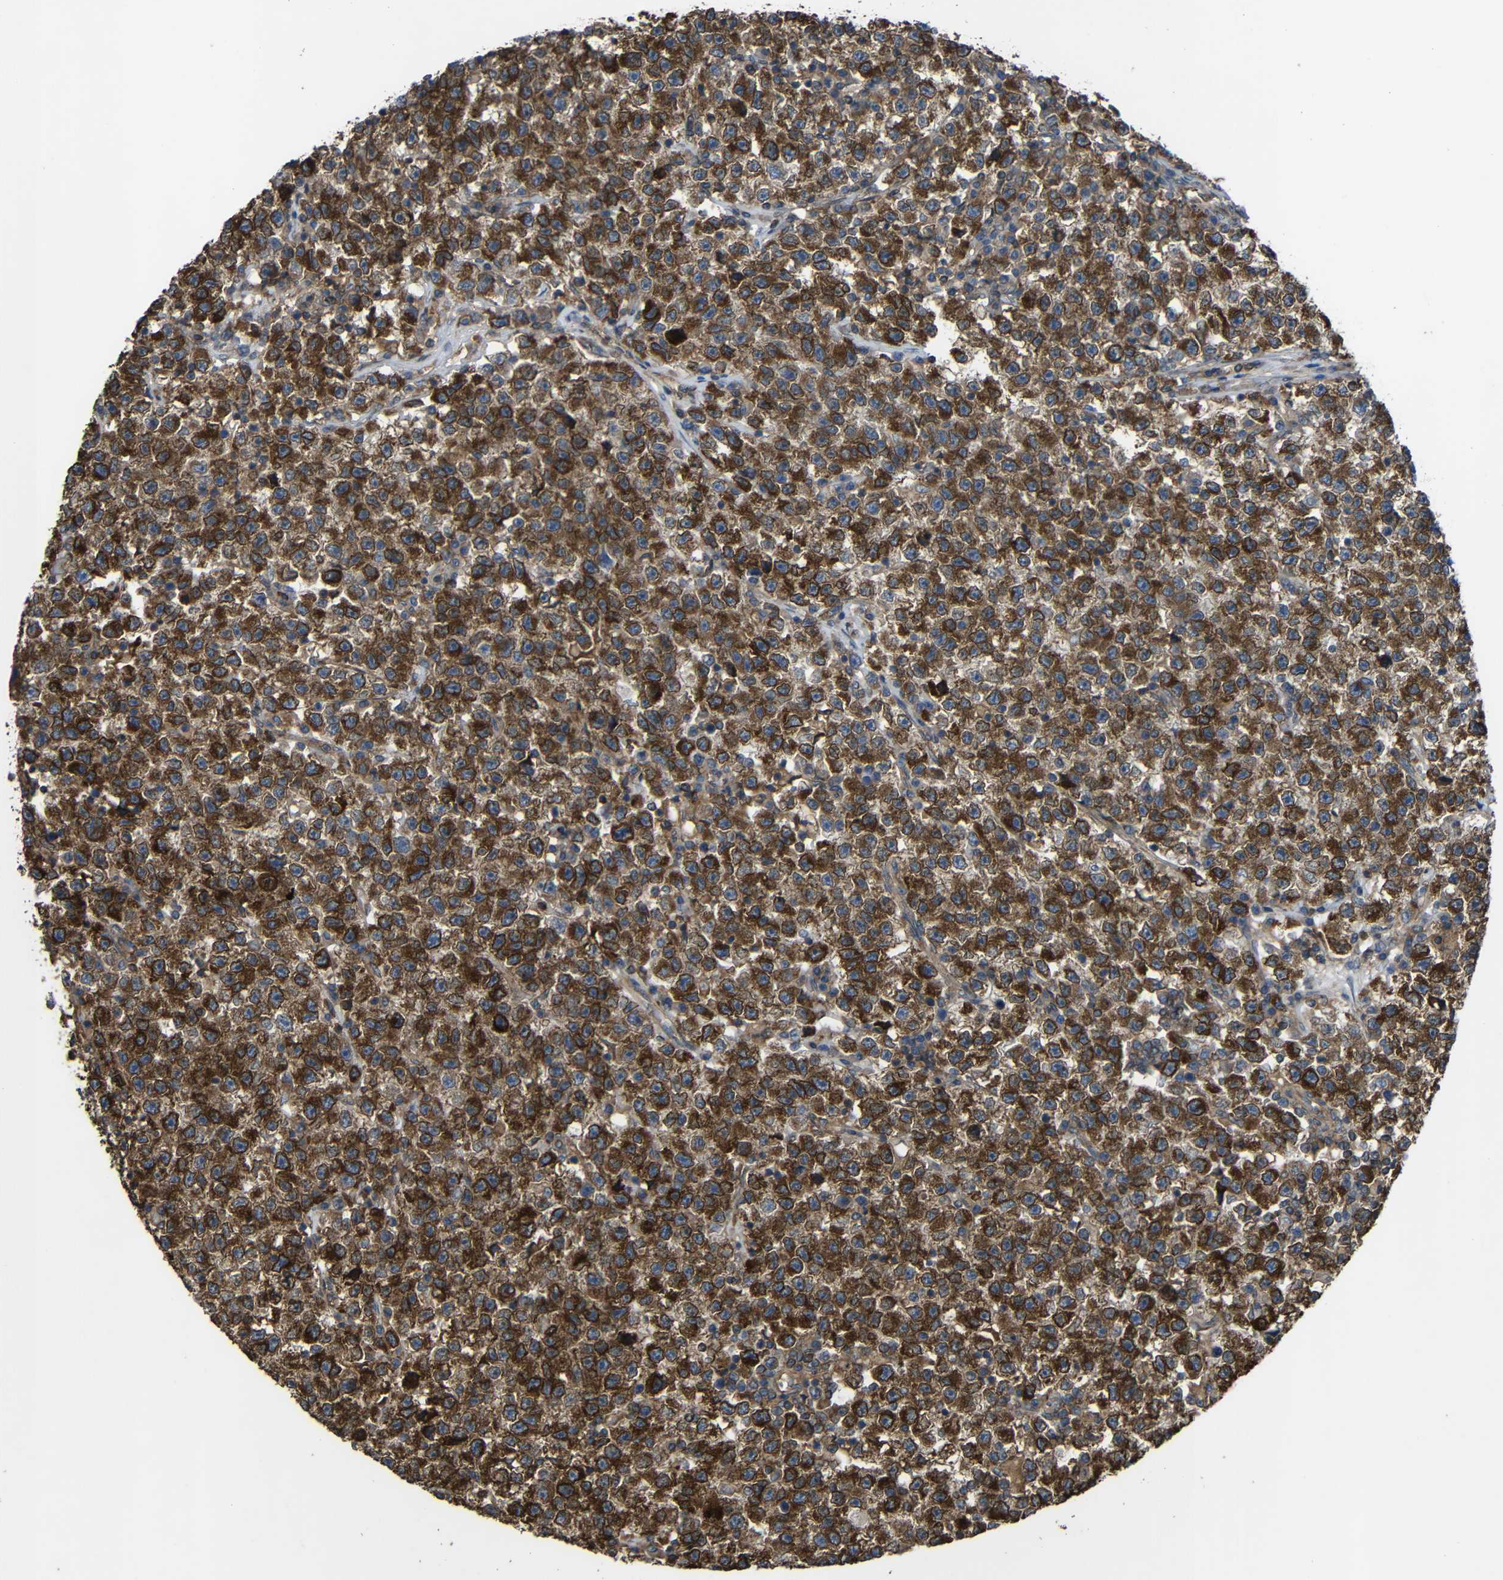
{"staining": {"intensity": "moderate", "quantity": ">75%", "location": "cytoplasmic/membranous"}, "tissue": "testis cancer", "cell_type": "Tumor cells", "image_type": "cancer", "snomed": [{"axis": "morphology", "description": "Seminoma, NOS"}, {"axis": "topography", "description": "Testis"}], "caption": "Immunohistochemical staining of human testis seminoma demonstrates medium levels of moderate cytoplasmic/membranous positivity in about >75% of tumor cells.", "gene": "TREM2", "patient": {"sex": "male", "age": 22}}